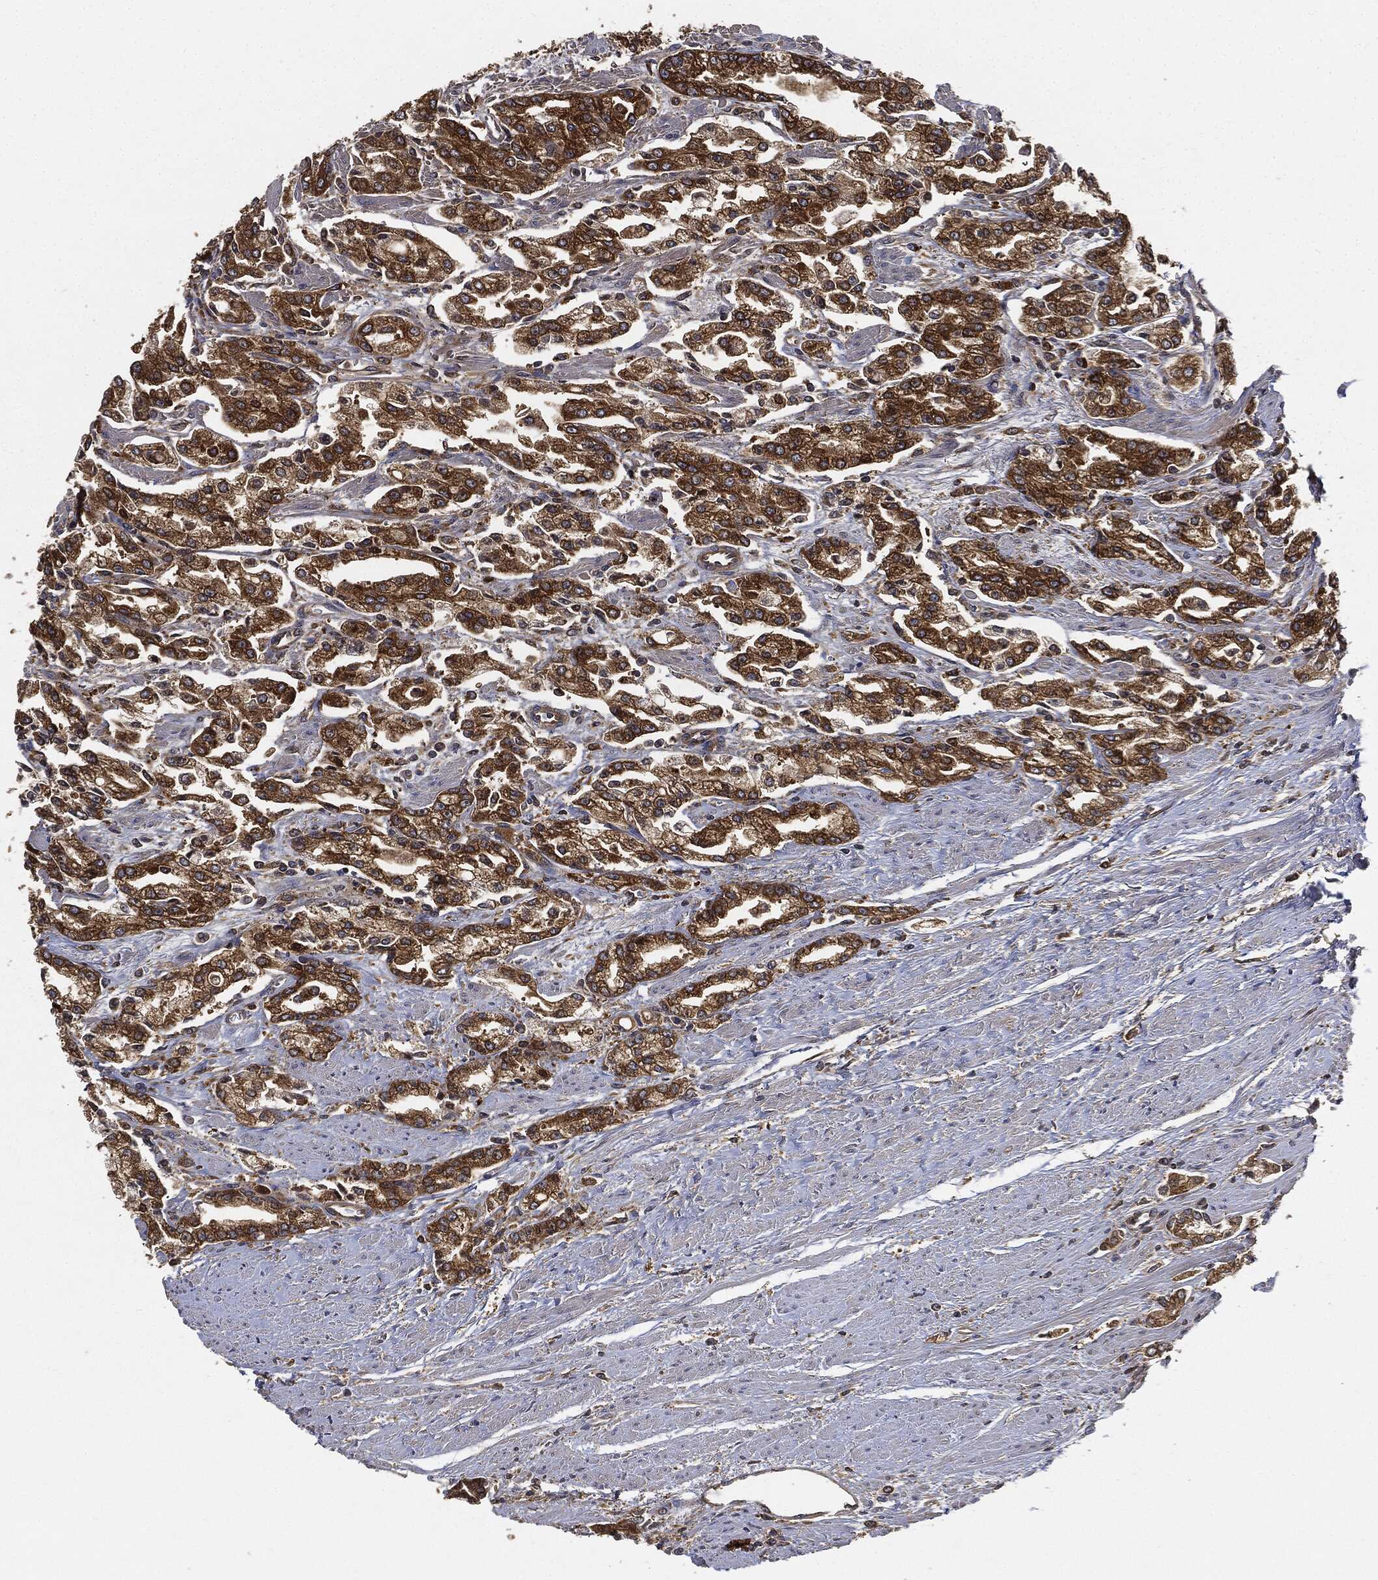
{"staining": {"intensity": "strong", "quantity": ">75%", "location": "cytoplasmic/membranous"}, "tissue": "prostate cancer", "cell_type": "Tumor cells", "image_type": "cancer", "snomed": [{"axis": "morphology", "description": "Adenocarcinoma, Medium grade"}, {"axis": "topography", "description": "Prostate"}], "caption": "The immunohistochemical stain highlights strong cytoplasmic/membranous positivity in tumor cells of prostate cancer tissue.", "gene": "BRAF", "patient": {"sex": "male", "age": 71}}